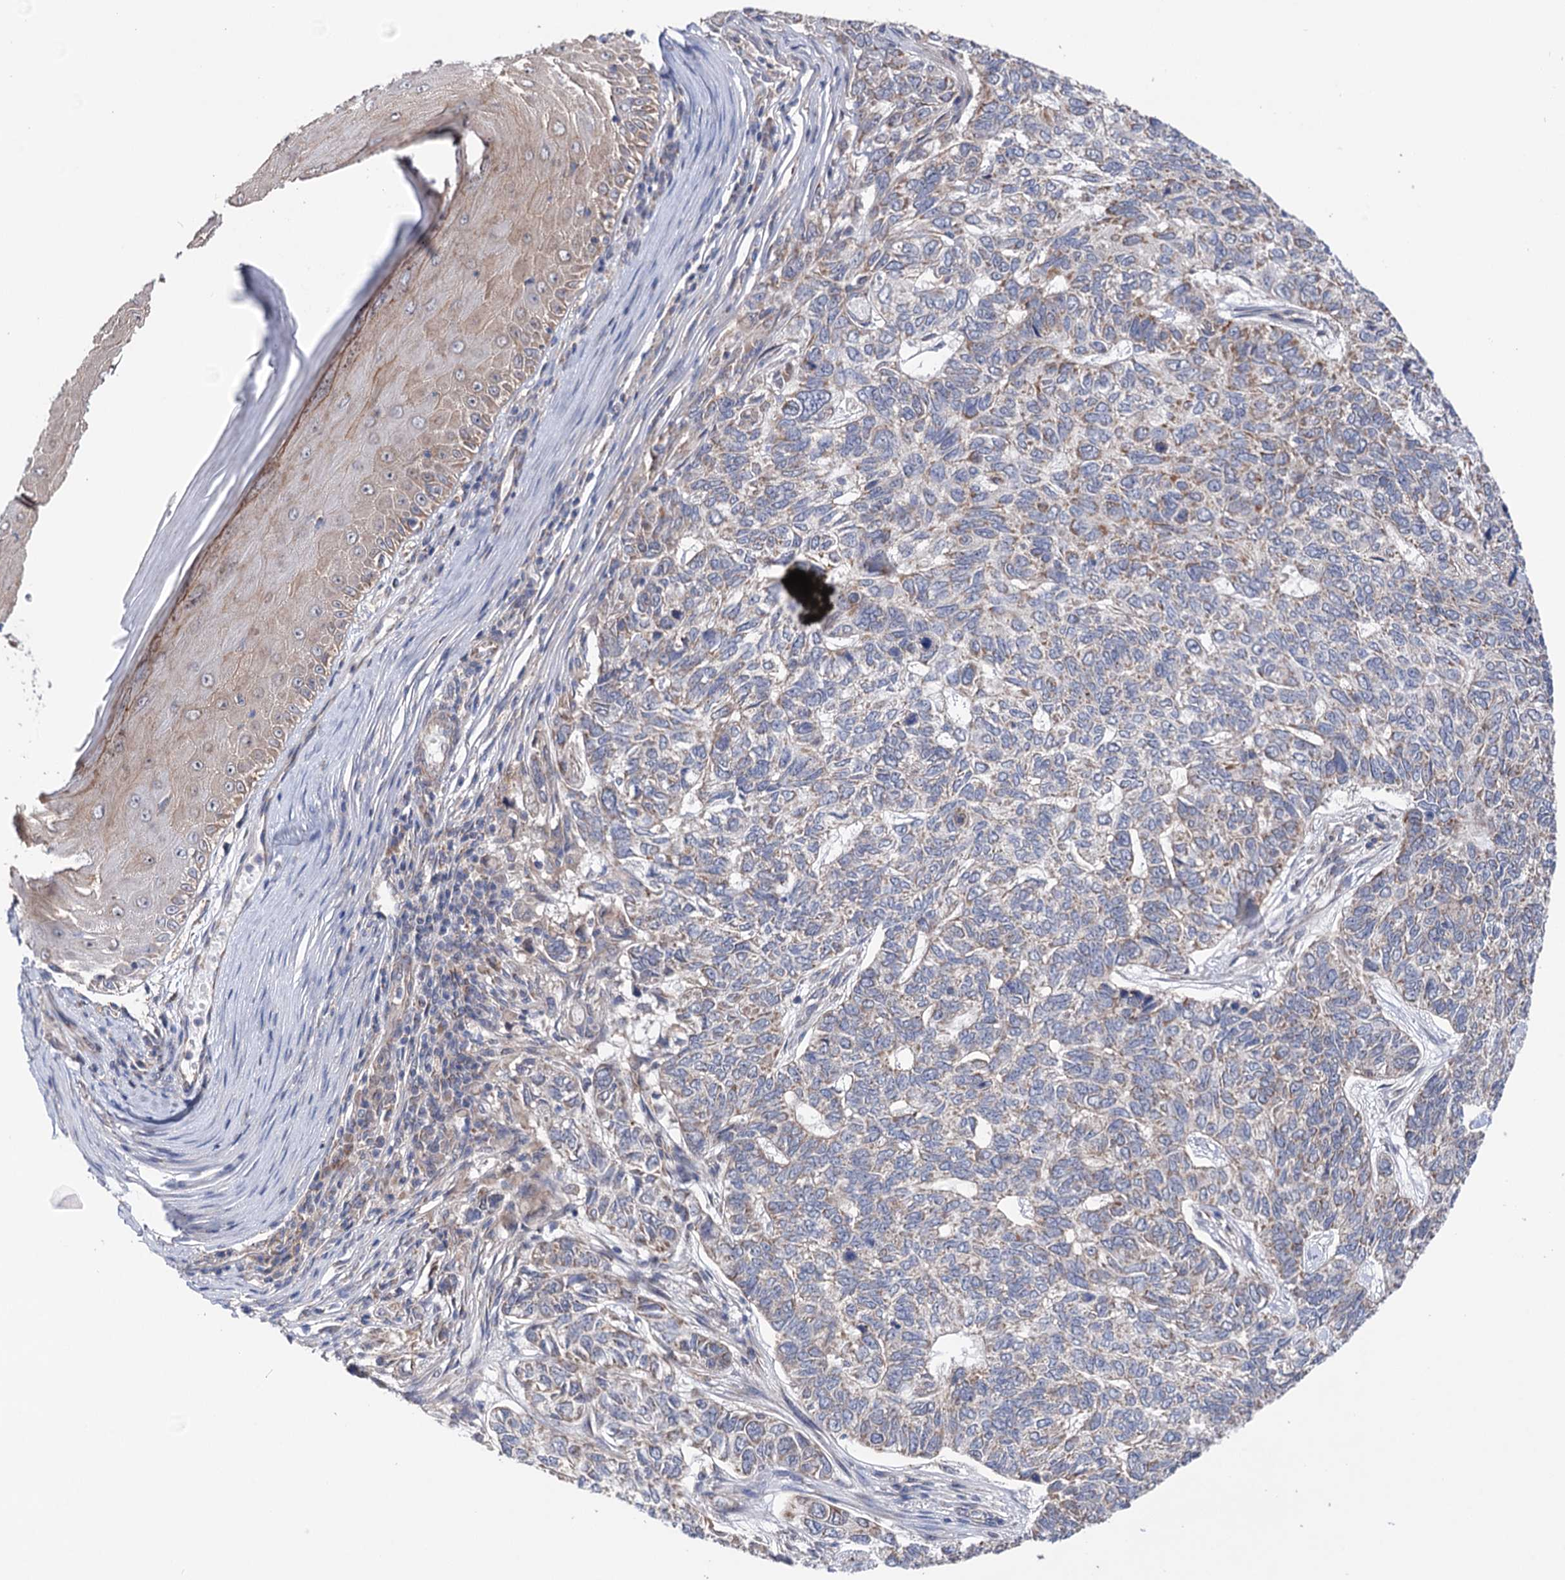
{"staining": {"intensity": "weak", "quantity": ">75%", "location": "cytoplasmic/membranous"}, "tissue": "skin cancer", "cell_type": "Tumor cells", "image_type": "cancer", "snomed": [{"axis": "morphology", "description": "Basal cell carcinoma"}, {"axis": "topography", "description": "Skin"}], "caption": "Skin basal cell carcinoma tissue demonstrates weak cytoplasmic/membranous positivity in about >75% of tumor cells", "gene": "SUCLA2", "patient": {"sex": "female", "age": 65}}